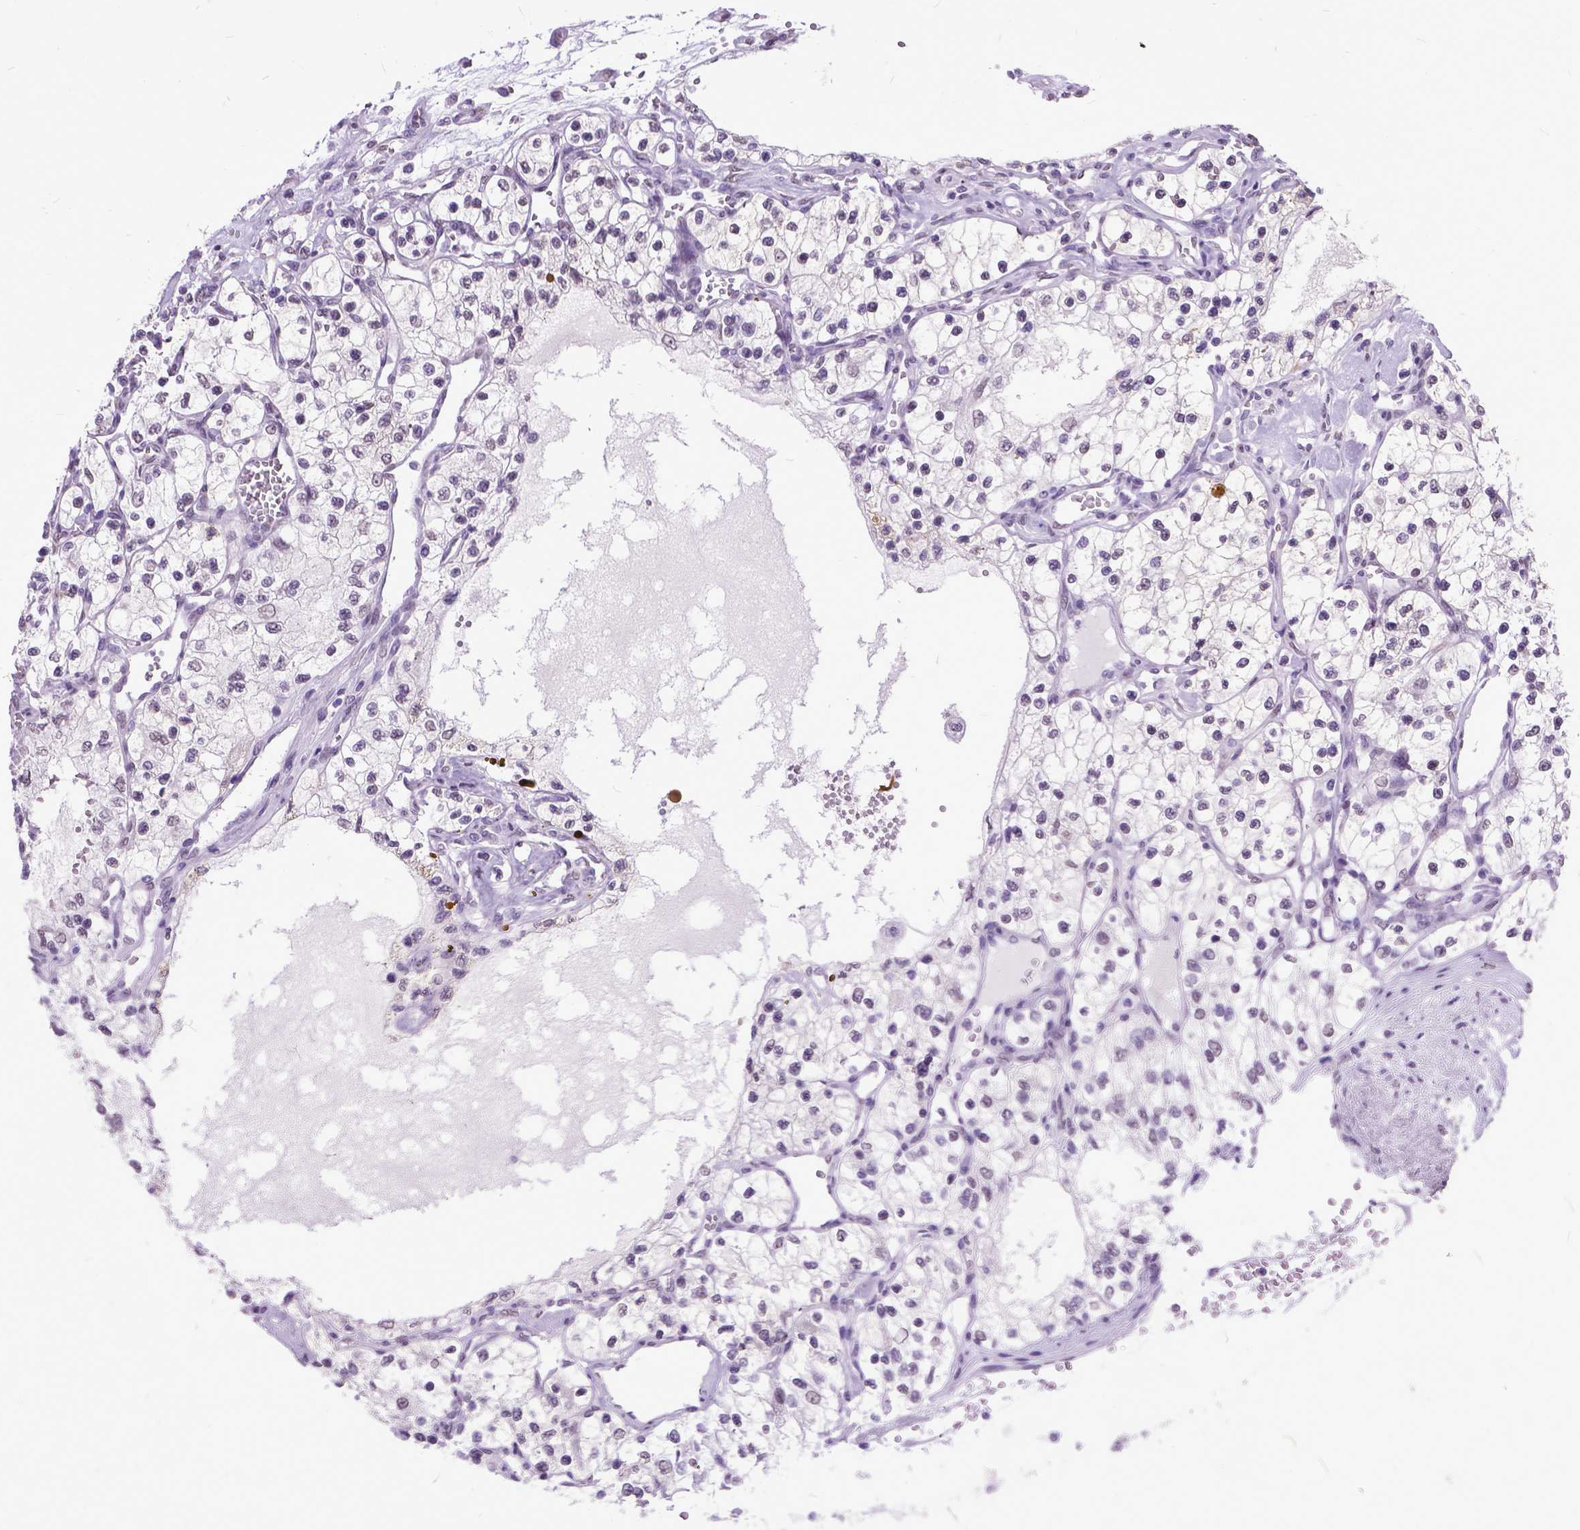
{"staining": {"intensity": "negative", "quantity": "none", "location": "none"}, "tissue": "renal cancer", "cell_type": "Tumor cells", "image_type": "cancer", "snomed": [{"axis": "morphology", "description": "Adenocarcinoma, NOS"}, {"axis": "topography", "description": "Kidney"}], "caption": "The histopathology image demonstrates no staining of tumor cells in adenocarcinoma (renal).", "gene": "MARCHF10", "patient": {"sex": "female", "age": 69}}